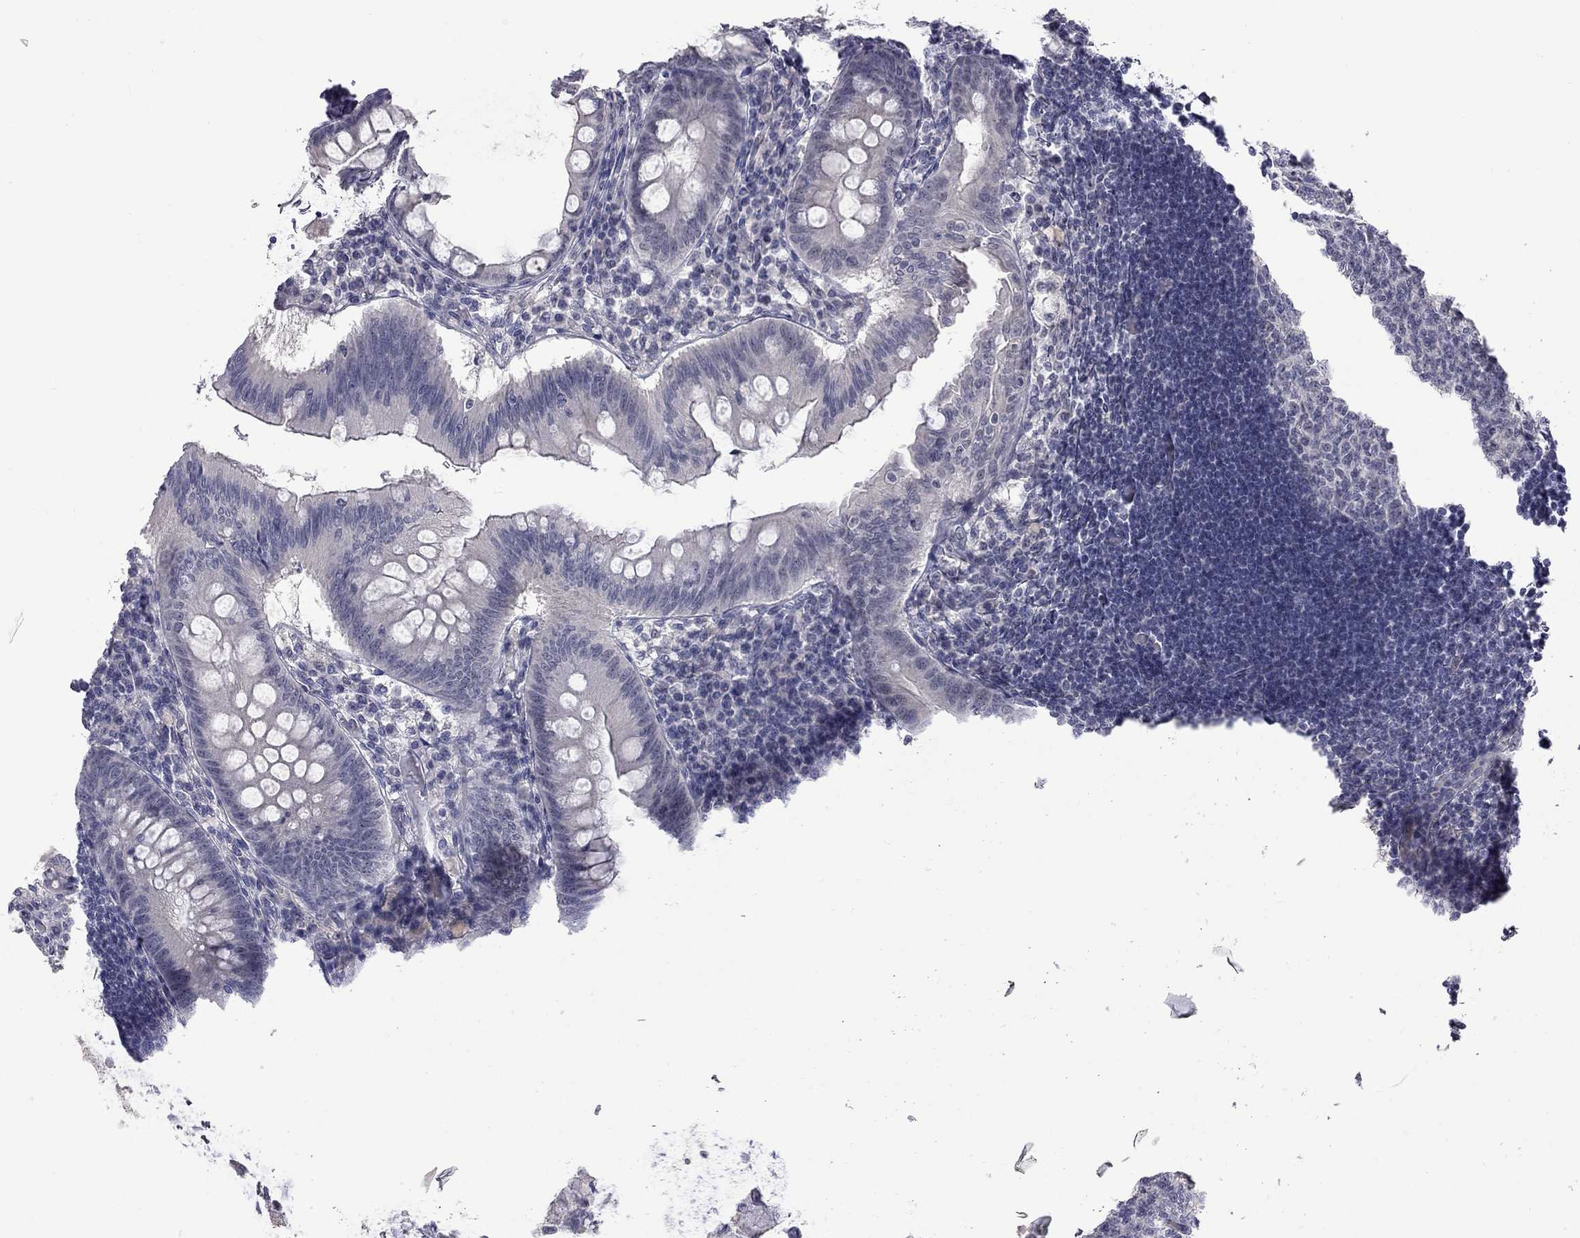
{"staining": {"intensity": "negative", "quantity": "none", "location": "none"}, "tissue": "appendix", "cell_type": "Glandular cells", "image_type": "normal", "snomed": [{"axis": "morphology", "description": "Normal tissue, NOS"}, {"axis": "morphology", "description": "Inflammation, NOS"}, {"axis": "topography", "description": "Appendix"}], "caption": "Micrograph shows no protein positivity in glandular cells of benign appendix.", "gene": "GSG1L", "patient": {"sex": "male", "age": 16}}